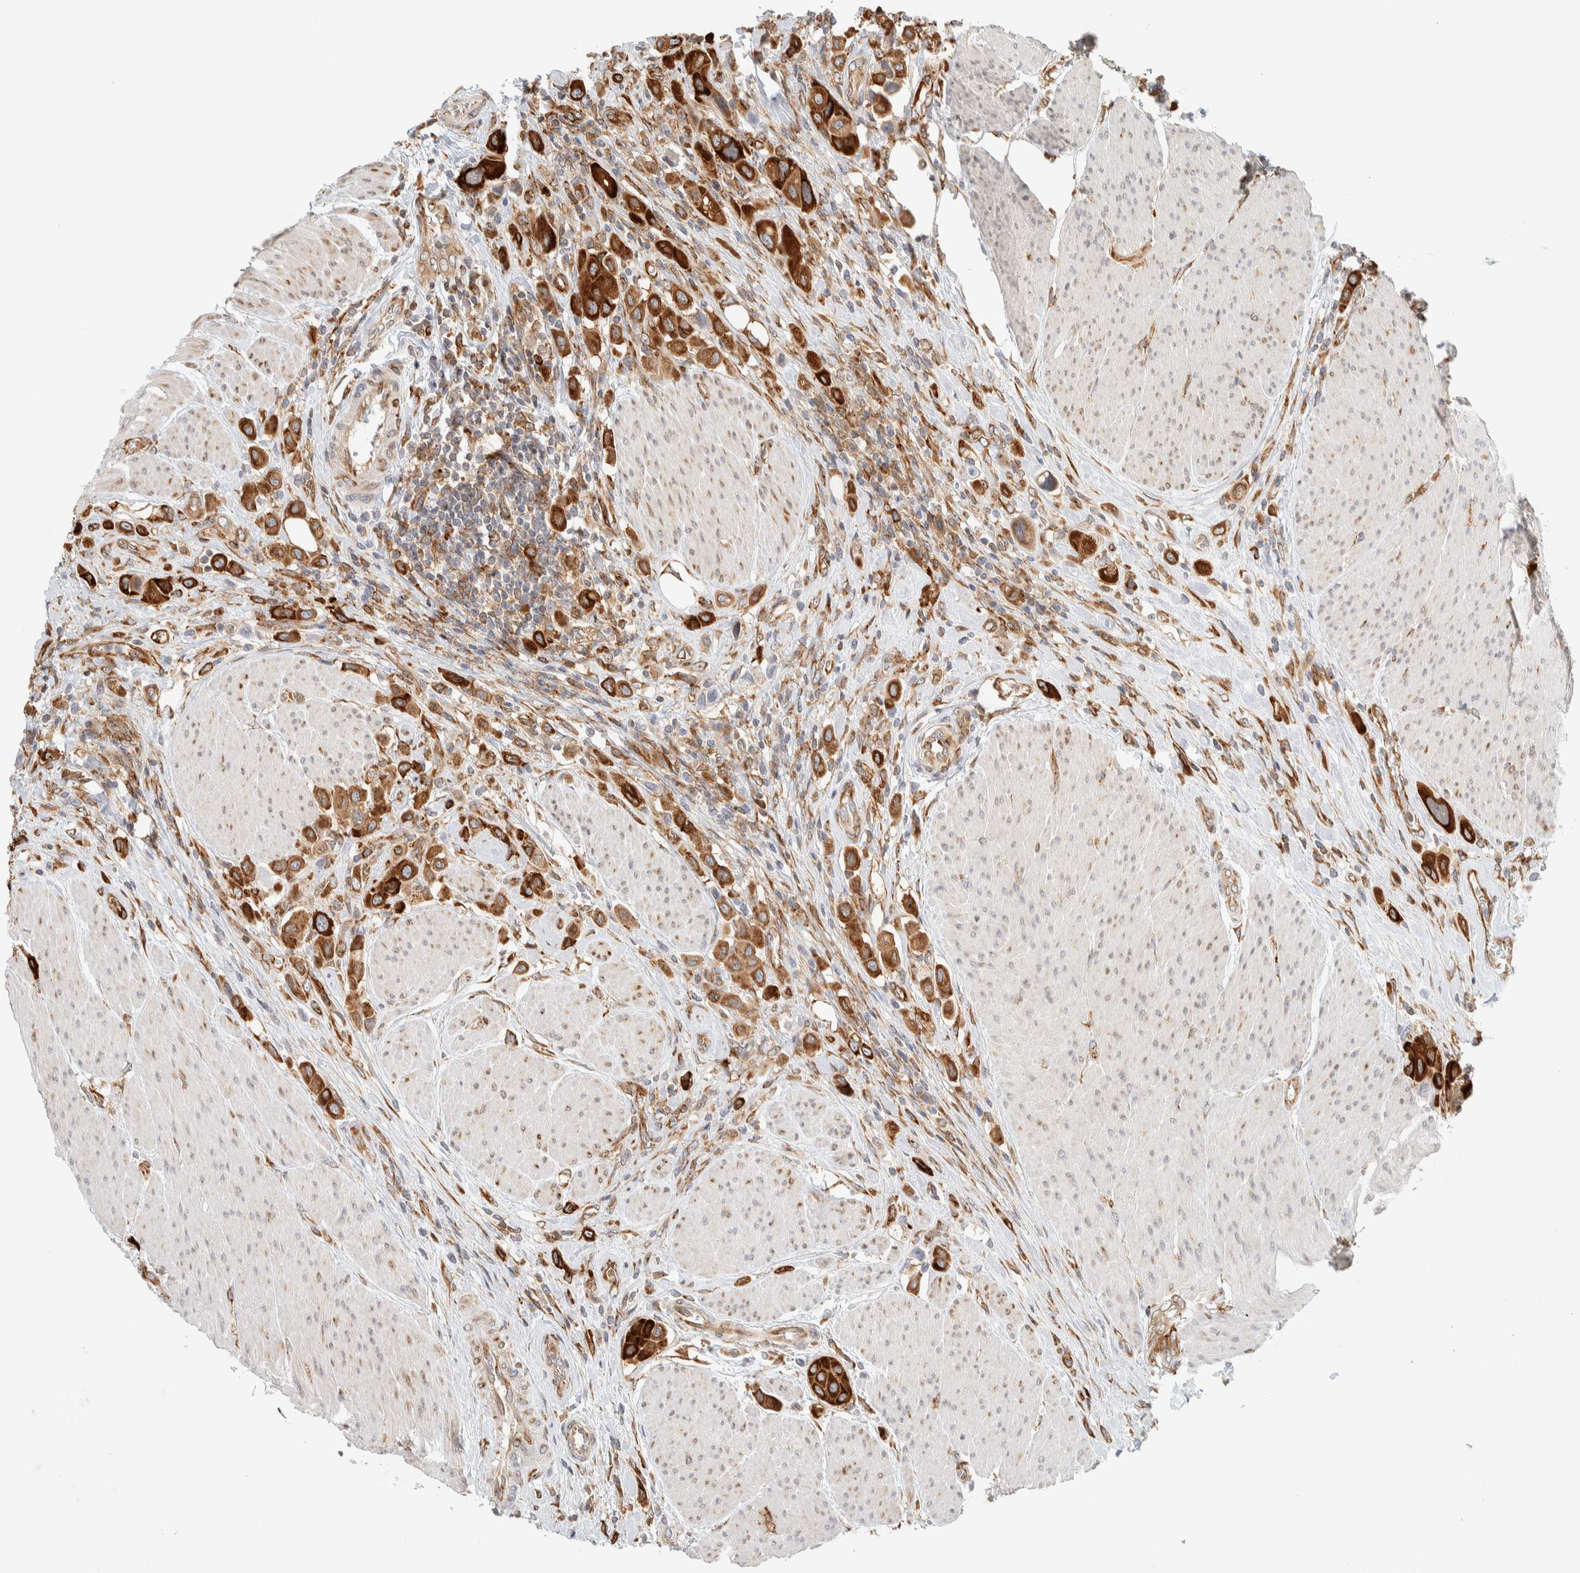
{"staining": {"intensity": "strong", "quantity": ">75%", "location": "cytoplasmic/membranous"}, "tissue": "urothelial cancer", "cell_type": "Tumor cells", "image_type": "cancer", "snomed": [{"axis": "morphology", "description": "Urothelial carcinoma, High grade"}, {"axis": "topography", "description": "Urinary bladder"}], "caption": "Immunohistochemical staining of human urothelial cancer displays strong cytoplasmic/membranous protein staining in about >75% of tumor cells.", "gene": "LLGL2", "patient": {"sex": "male", "age": 50}}